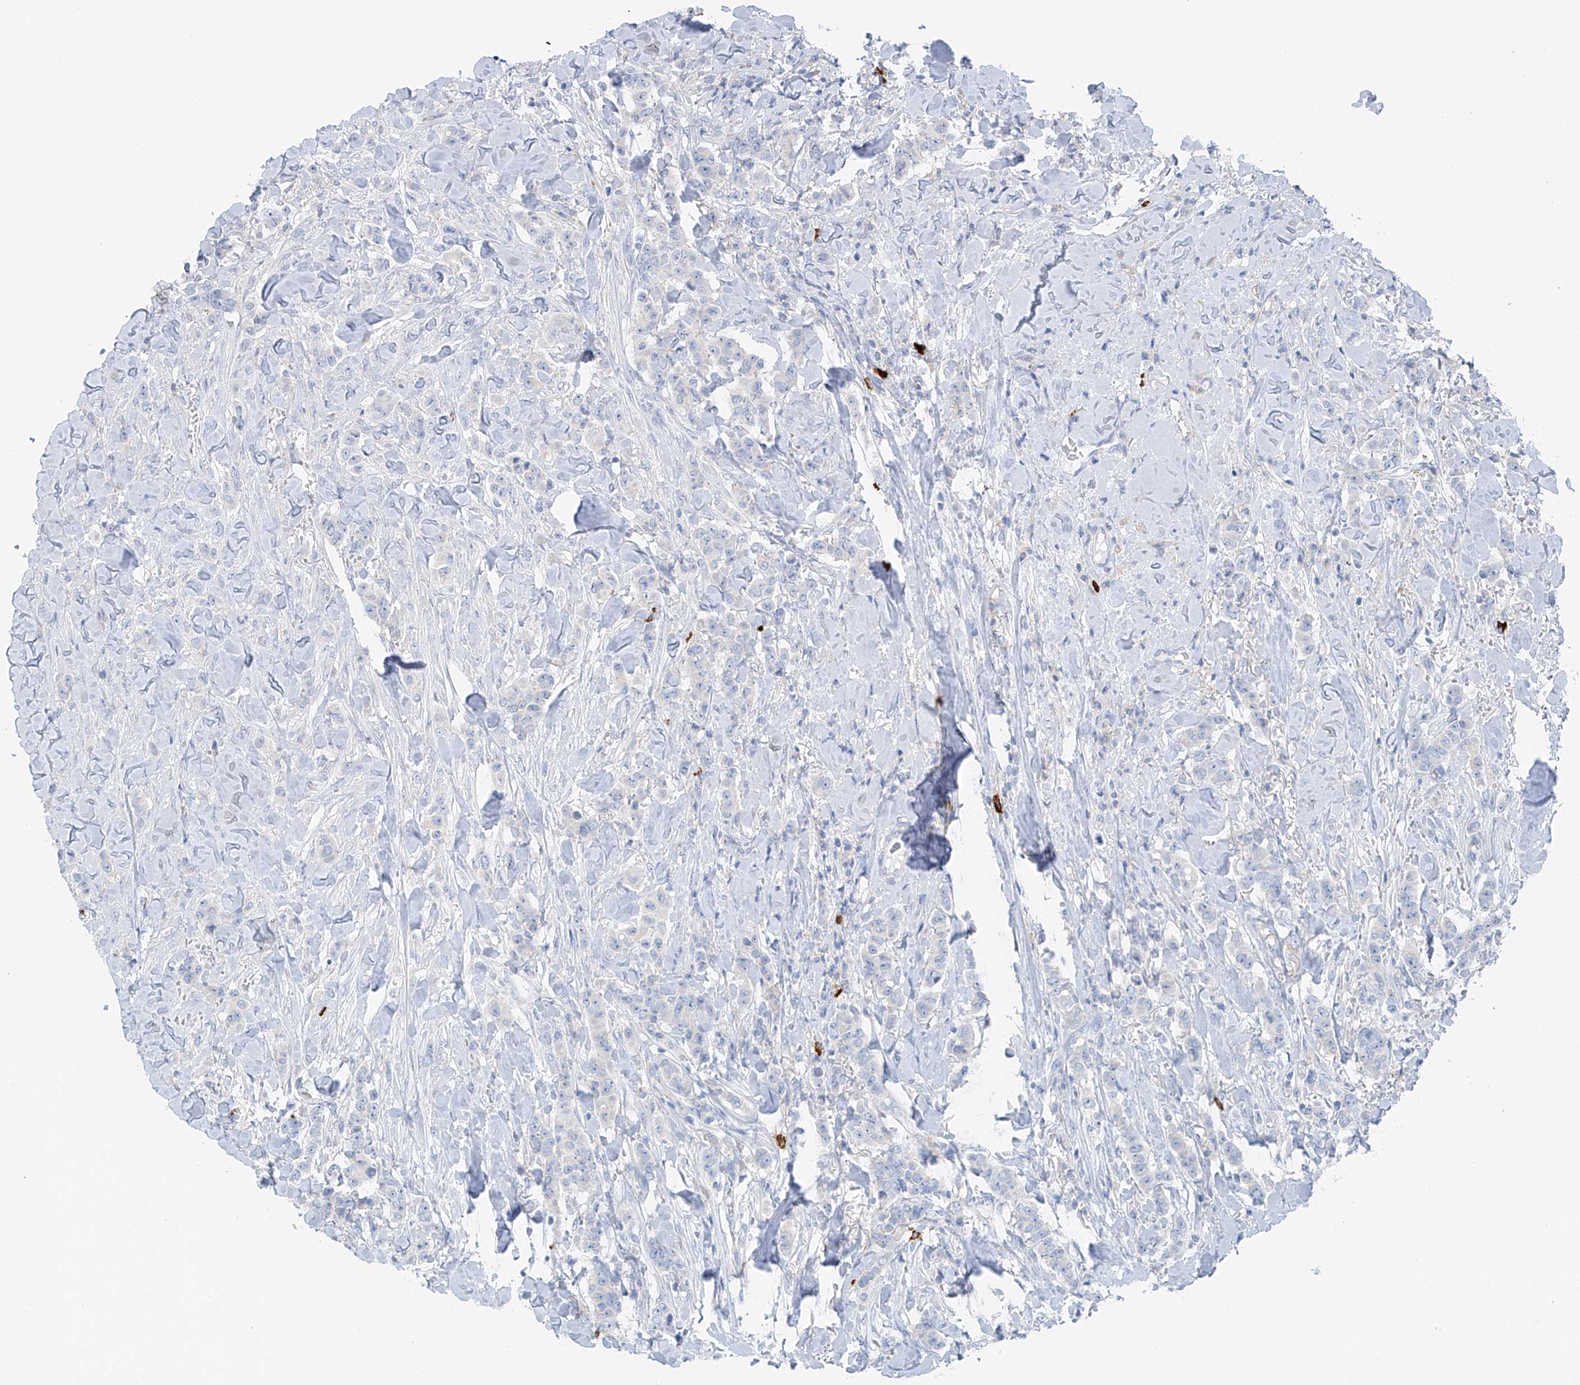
{"staining": {"intensity": "negative", "quantity": "none", "location": "none"}, "tissue": "breast cancer", "cell_type": "Tumor cells", "image_type": "cancer", "snomed": [{"axis": "morphology", "description": "Duct carcinoma"}, {"axis": "topography", "description": "Breast"}], "caption": "Immunohistochemistry (IHC) image of human breast cancer stained for a protein (brown), which displays no staining in tumor cells. The staining is performed using DAB brown chromogen with nuclei counter-stained in using hematoxylin.", "gene": "POMGNT2", "patient": {"sex": "female", "age": 40}}